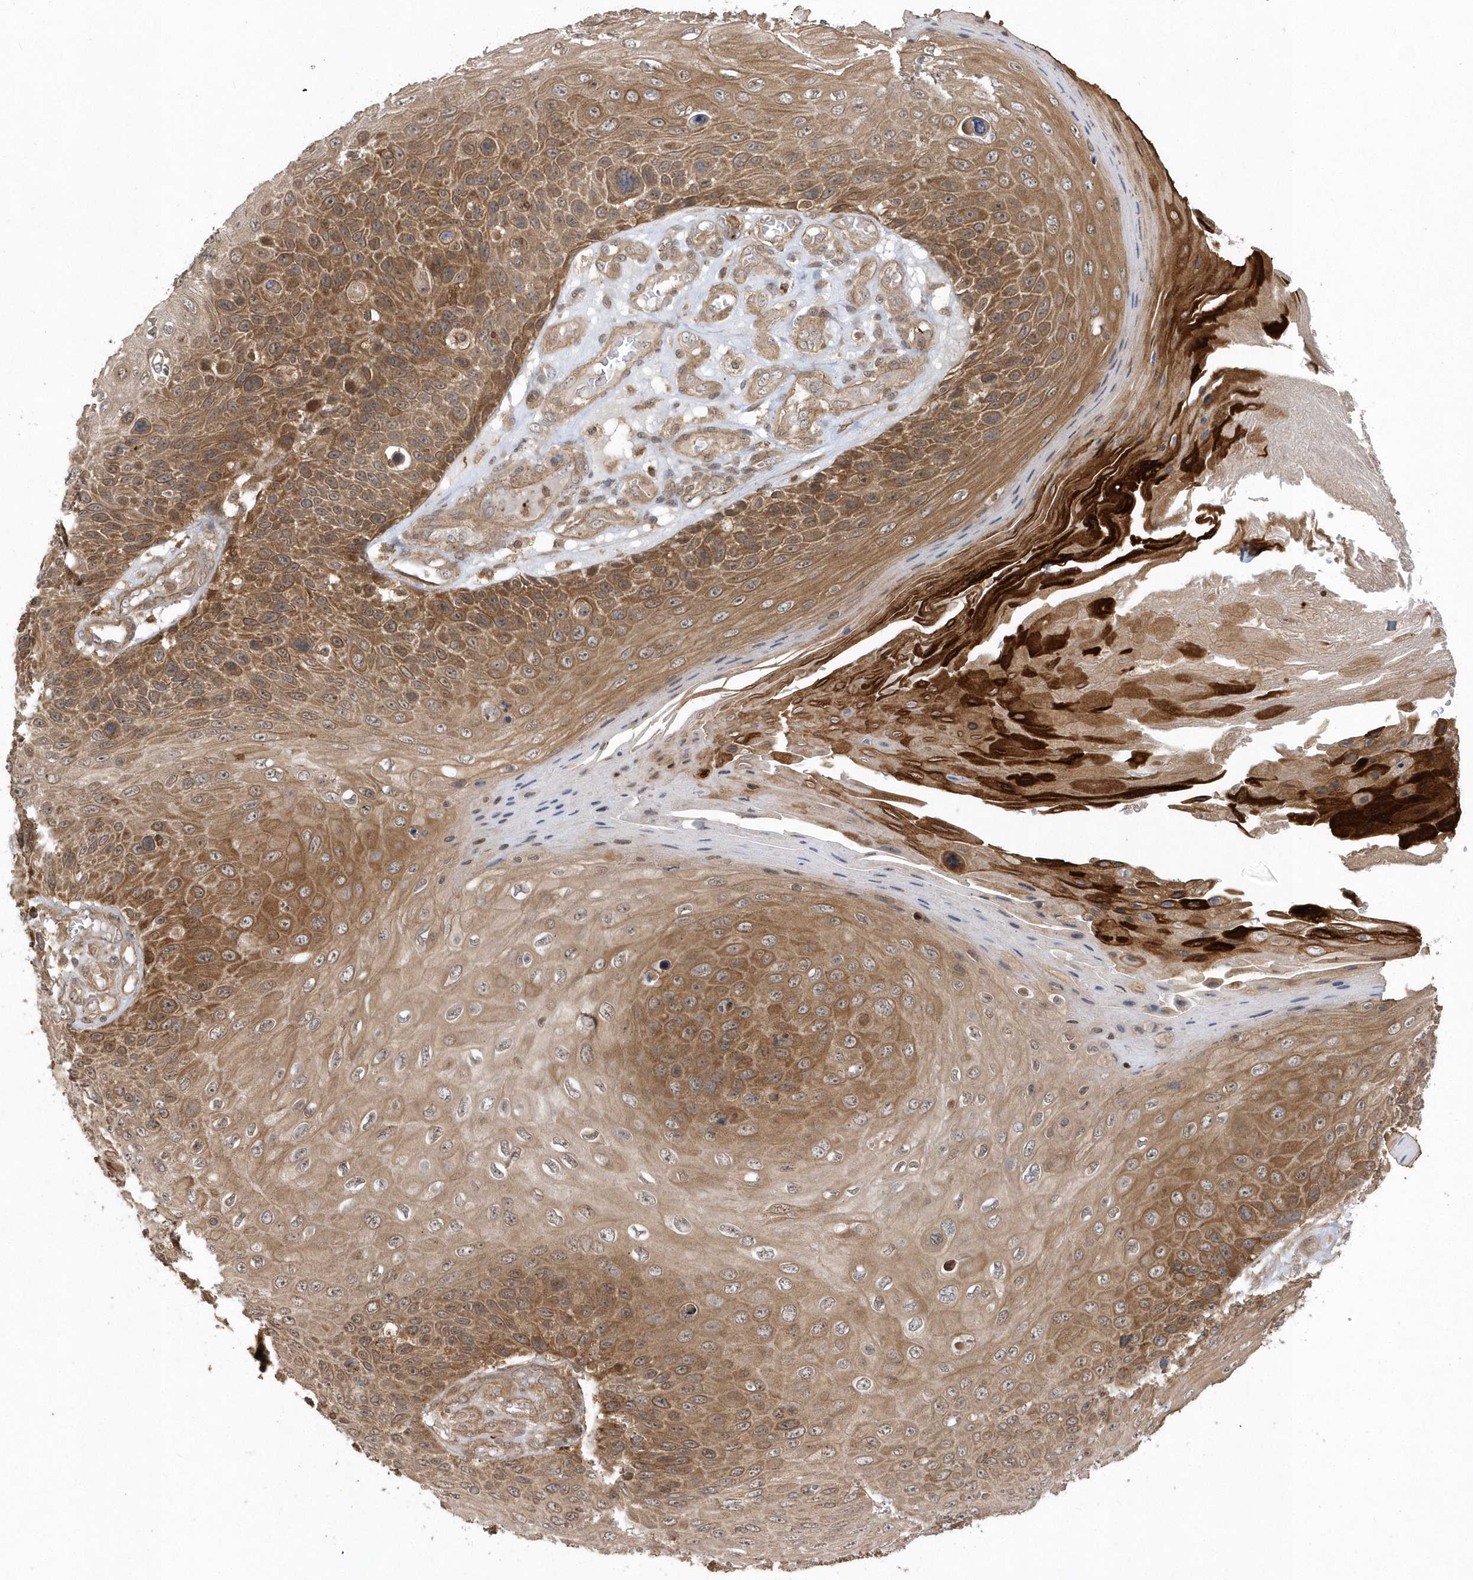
{"staining": {"intensity": "moderate", "quantity": ">75%", "location": "cytoplasmic/membranous"}, "tissue": "skin cancer", "cell_type": "Tumor cells", "image_type": "cancer", "snomed": [{"axis": "morphology", "description": "Squamous cell carcinoma, NOS"}, {"axis": "topography", "description": "Skin"}], "caption": "The photomicrograph shows staining of skin cancer (squamous cell carcinoma), revealing moderate cytoplasmic/membranous protein staining (brown color) within tumor cells.", "gene": "ACYP1", "patient": {"sex": "female", "age": 88}}